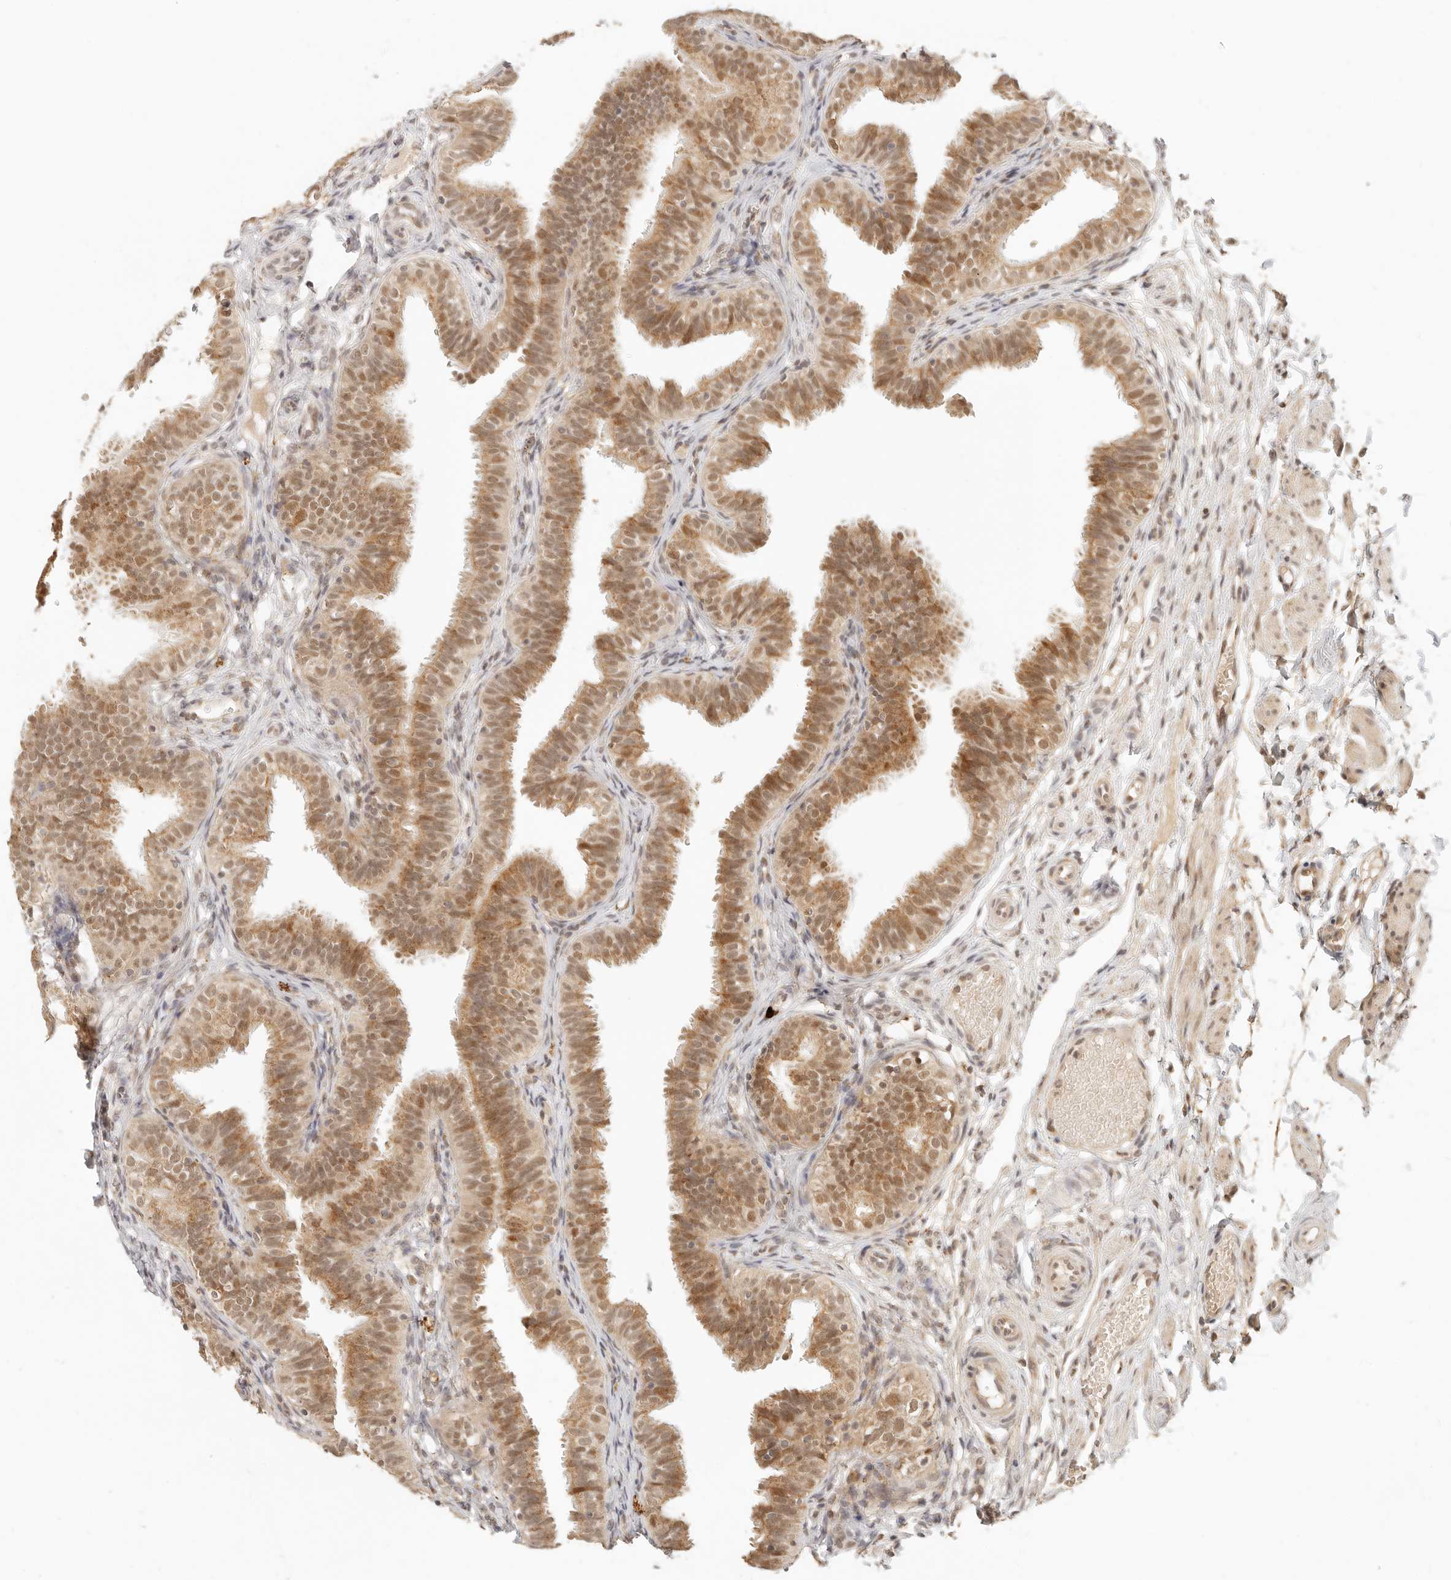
{"staining": {"intensity": "moderate", "quantity": ">75%", "location": "cytoplasmic/membranous,nuclear"}, "tissue": "fallopian tube", "cell_type": "Glandular cells", "image_type": "normal", "snomed": [{"axis": "morphology", "description": "Normal tissue, NOS"}, {"axis": "topography", "description": "Fallopian tube"}], "caption": "Protein staining of normal fallopian tube reveals moderate cytoplasmic/membranous,nuclear expression in approximately >75% of glandular cells.", "gene": "INTS11", "patient": {"sex": "female", "age": 35}}